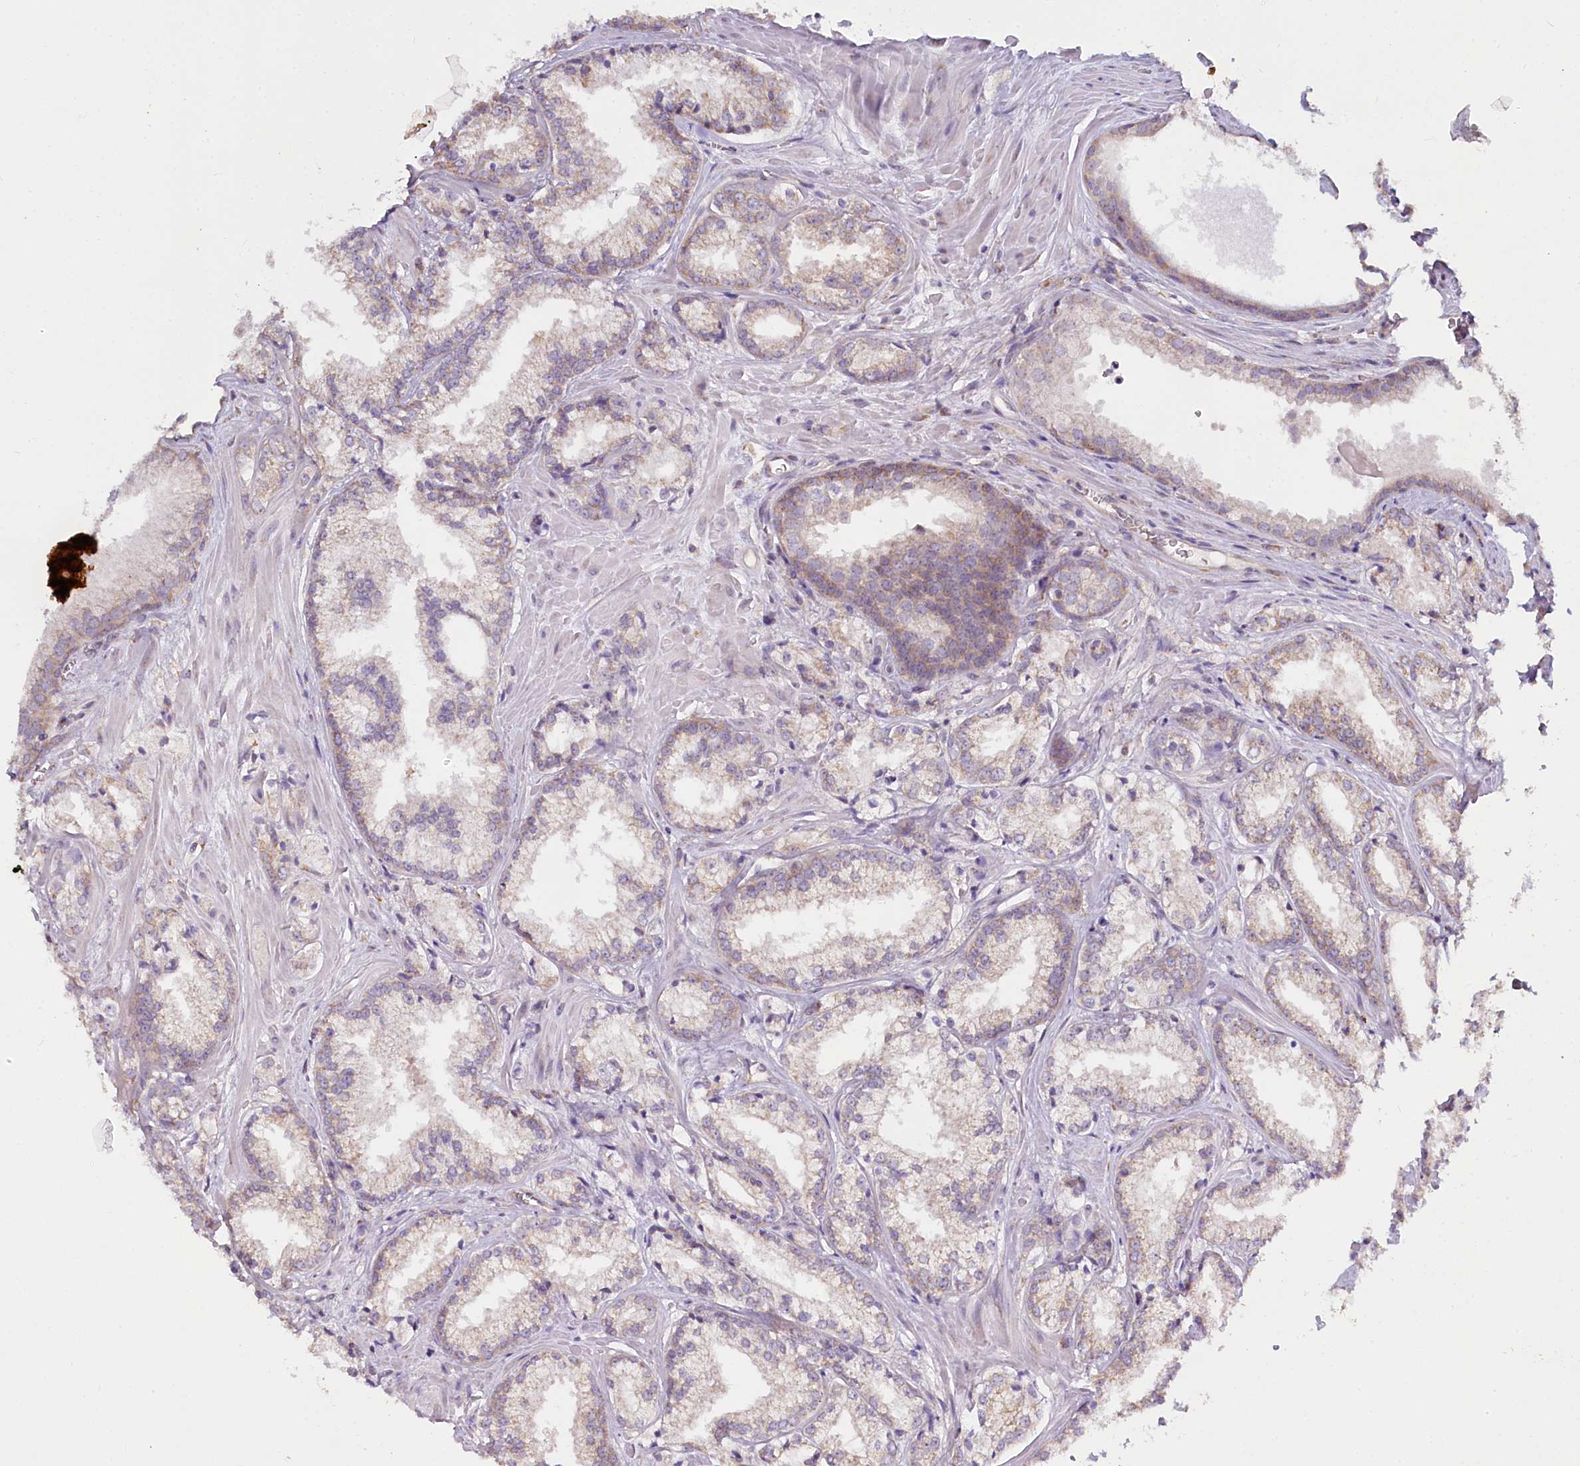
{"staining": {"intensity": "weak", "quantity": "25%-75%", "location": "cytoplasmic/membranous"}, "tissue": "prostate cancer", "cell_type": "Tumor cells", "image_type": "cancer", "snomed": [{"axis": "morphology", "description": "Adenocarcinoma, Low grade"}, {"axis": "topography", "description": "Prostate"}], "caption": "Protein analysis of prostate low-grade adenocarcinoma tissue shows weak cytoplasmic/membranous positivity in approximately 25%-75% of tumor cells. (DAB (3,3'-diaminobenzidine) = brown stain, brightfield microscopy at high magnification).", "gene": "ACOX2", "patient": {"sex": "male", "age": 47}}